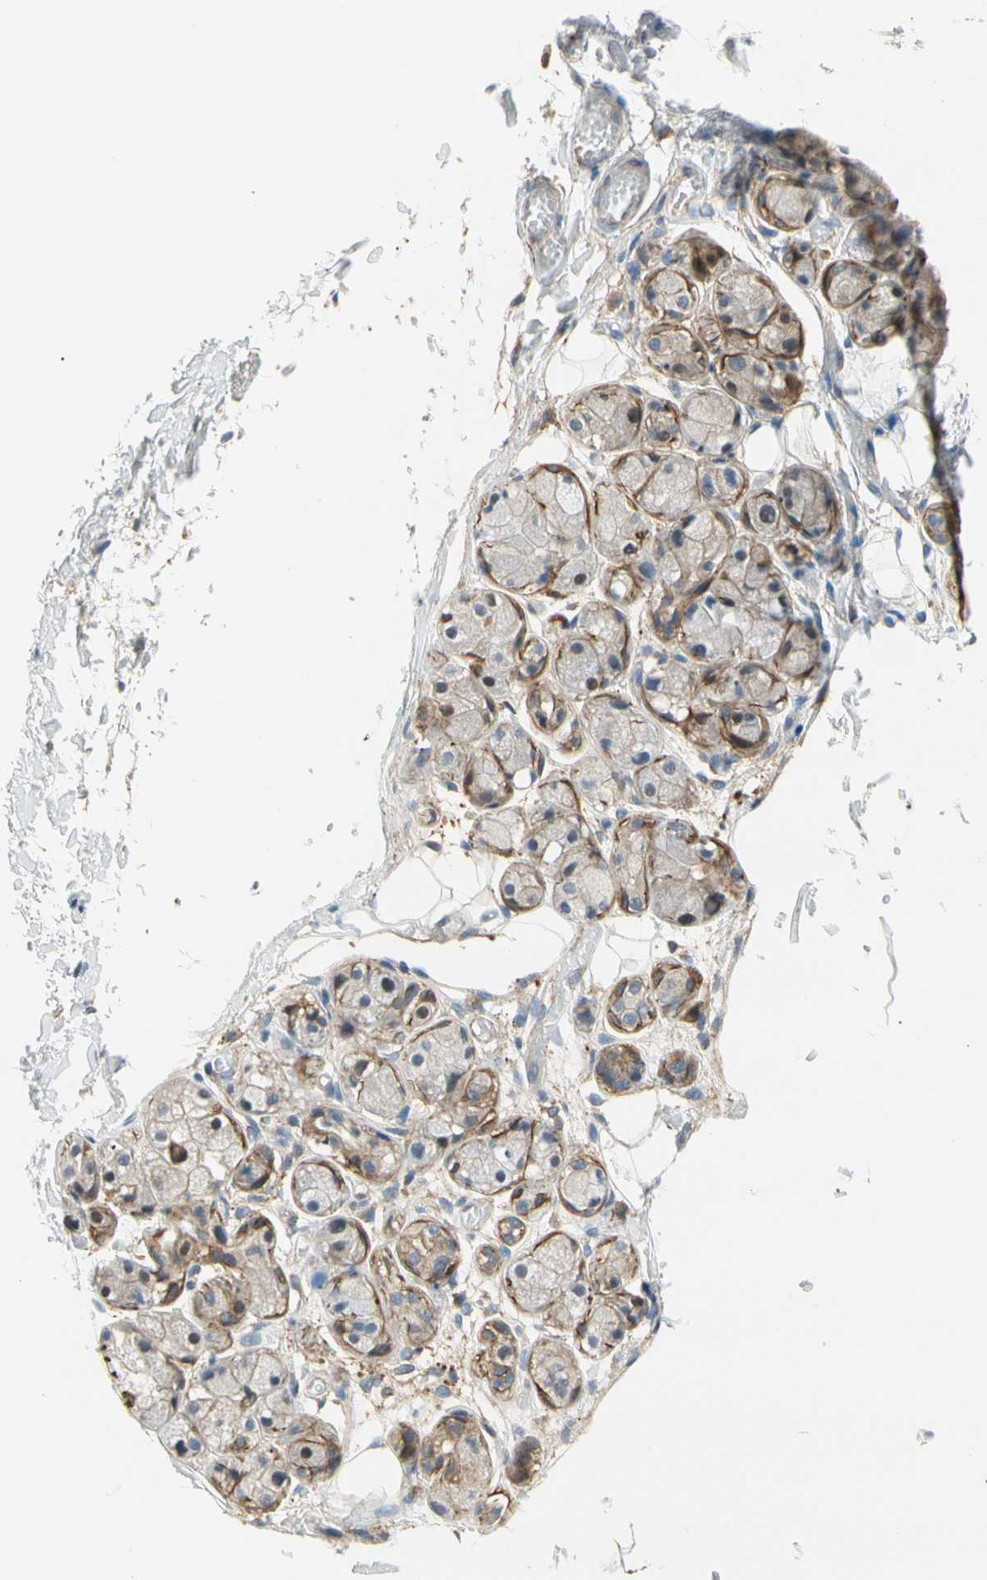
{"staining": {"intensity": "moderate", "quantity": ">75%", "location": "cytoplasmic/membranous"}, "tissue": "adipose tissue", "cell_type": "Adipocytes", "image_type": "normal", "snomed": [{"axis": "morphology", "description": "Normal tissue, NOS"}, {"axis": "morphology", "description": "Inflammation, NOS"}, {"axis": "topography", "description": "Vascular tissue"}, {"axis": "topography", "description": "Salivary gland"}], "caption": "This micrograph shows immunohistochemistry staining of benign adipose tissue, with medium moderate cytoplasmic/membranous staining in about >75% of adipocytes.", "gene": "LIMK2", "patient": {"sex": "female", "age": 75}}